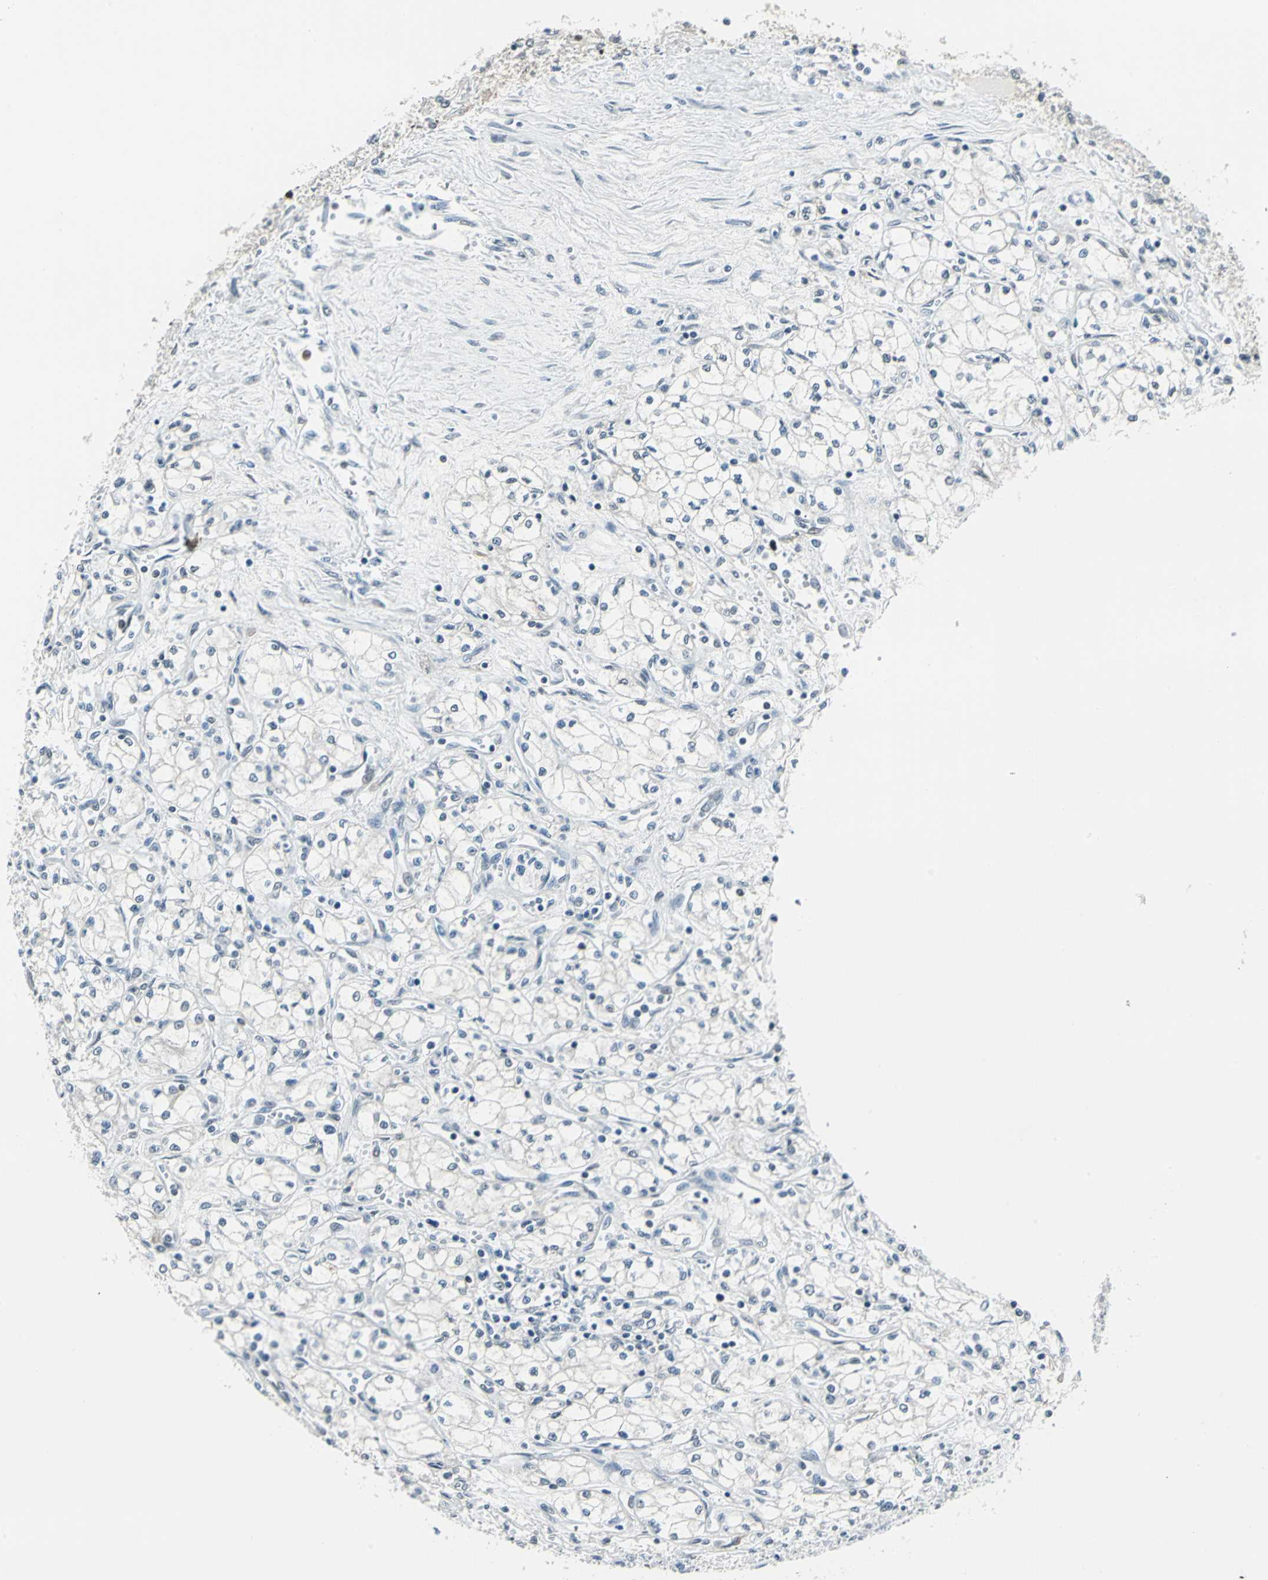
{"staining": {"intensity": "negative", "quantity": "none", "location": "none"}, "tissue": "renal cancer", "cell_type": "Tumor cells", "image_type": "cancer", "snomed": [{"axis": "morphology", "description": "Normal tissue, NOS"}, {"axis": "morphology", "description": "Adenocarcinoma, NOS"}, {"axis": "topography", "description": "Kidney"}], "caption": "Image shows no significant protein expression in tumor cells of renal adenocarcinoma.", "gene": "ADNP", "patient": {"sex": "male", "age": 59}}